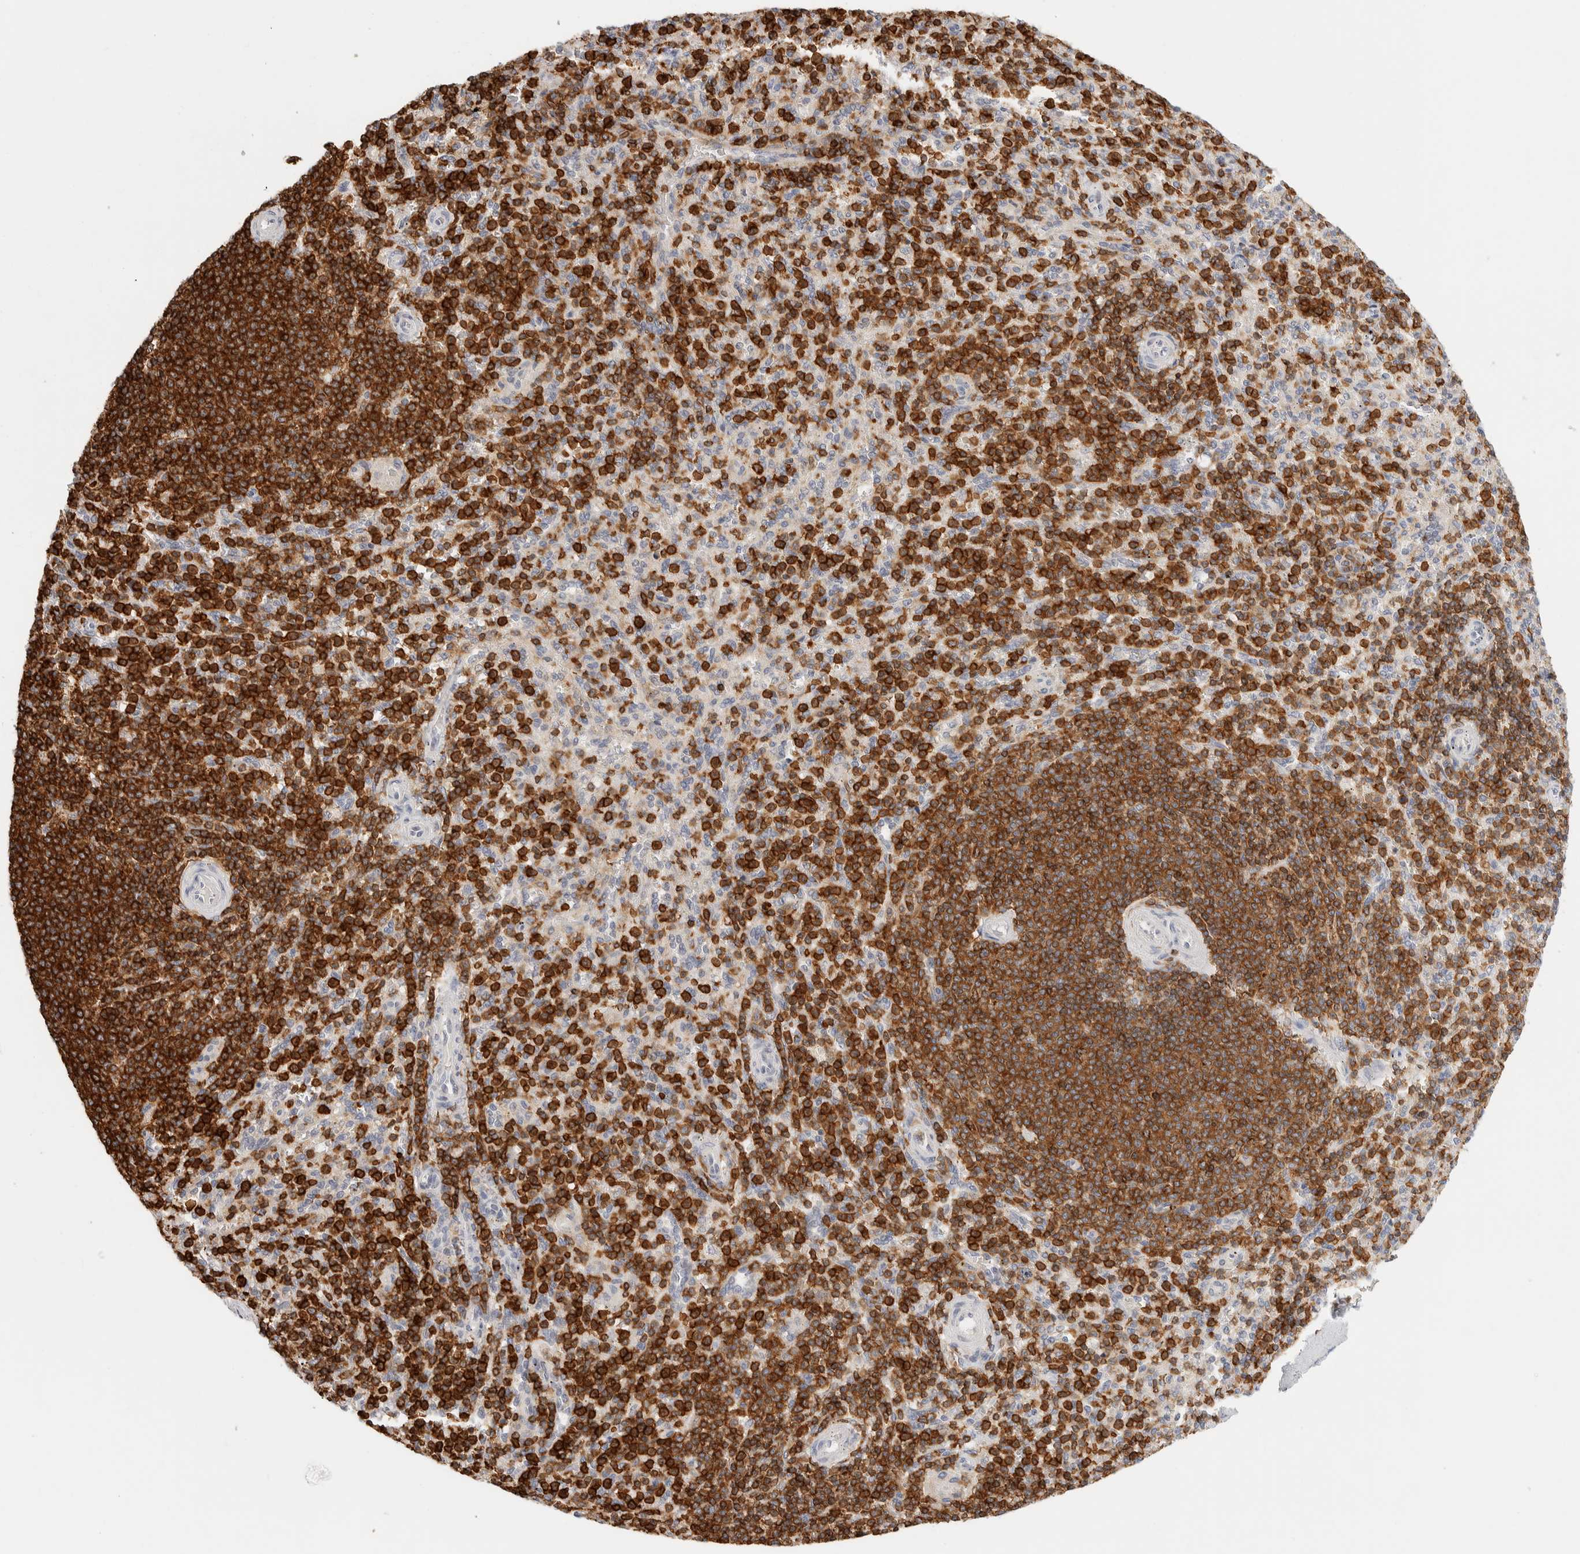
{"staining": {"intensity": "strong", "quantity": ">75%", "location": "cytoplasmic/membranous"}, "tissue": "spleen", "cell_type": "Cells in red pulp", "image_type": "normal", "snomed": [{"axis": "morphology", "description": "Normal tissue, NOS"}, {"axis": "topography", "description": "Spleen"}], "caption": "Immunohistochemical staining of normal human spleen displays strong cytoplasmic/membranous protein positivity in approximately >75% of cells in red pulp. Immunohistochemistry stains the protein of interest in brown and the nuclei are stained blue.", "gene": "RUNDC1", "patient": {"sex": "male", "age": 36}}